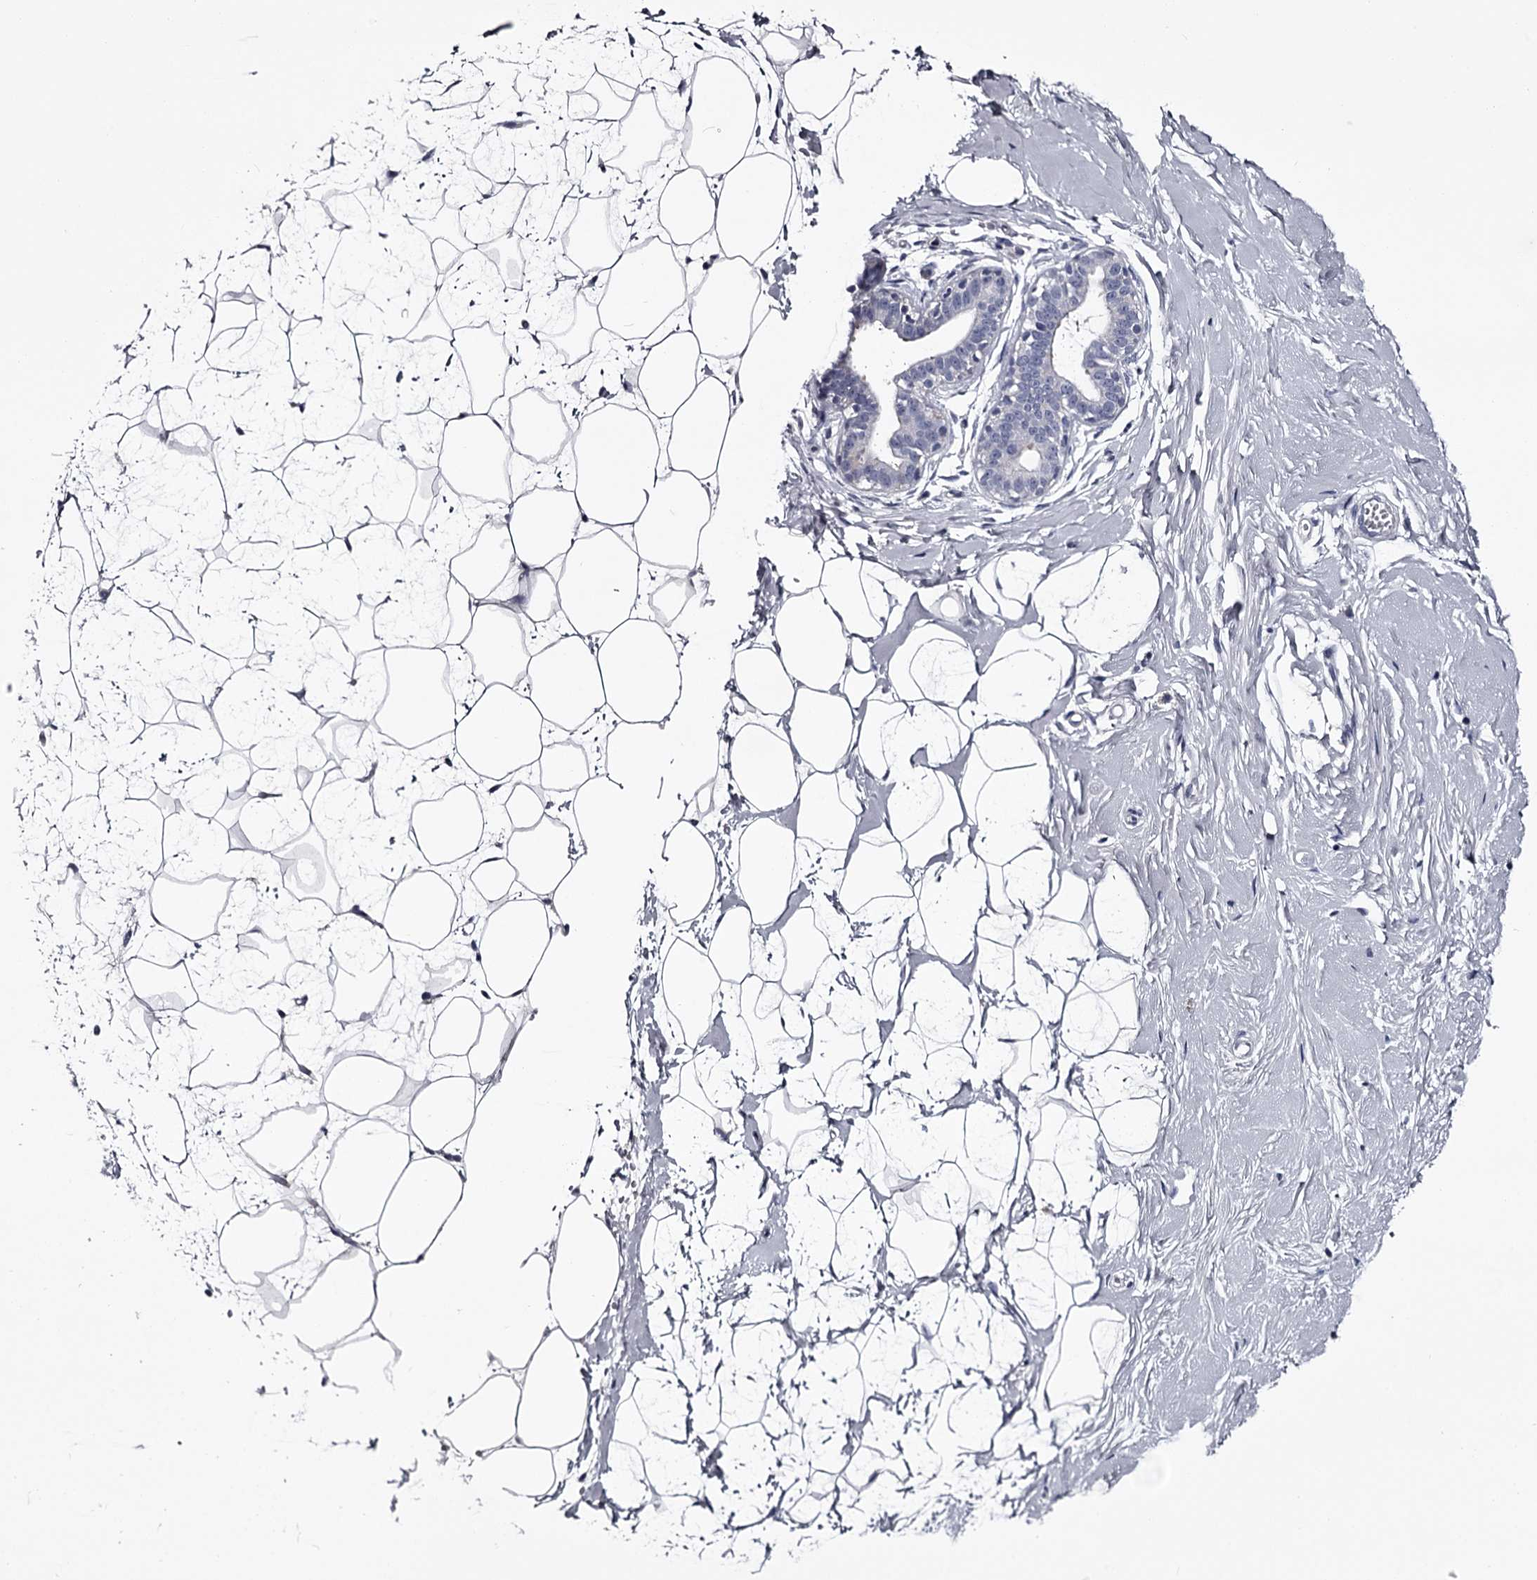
{"staining": {"intensity": "negative", "quantity": "none", "location": "none"}, "tissue": "breast", "cell_type": "Adipocytes", "image_type": "normal", "snomed": [{"axis": "morphology", "description": "Normal tissue, NOS"}, {"axis": "morphology", "description": "Adenoma, NOS"}, {"axis": "topography", "description": "Breast"}], "caption": "High magnification brightfield microscopy of normal breast stained with DAB (brown) and counterstained with hematoxylin (blue): adipocytes show no significant staining. (IHC, brightfield microscopy, high magnification).", "gene": "DAO", "patient": {"sex": "female", "age": 23}}